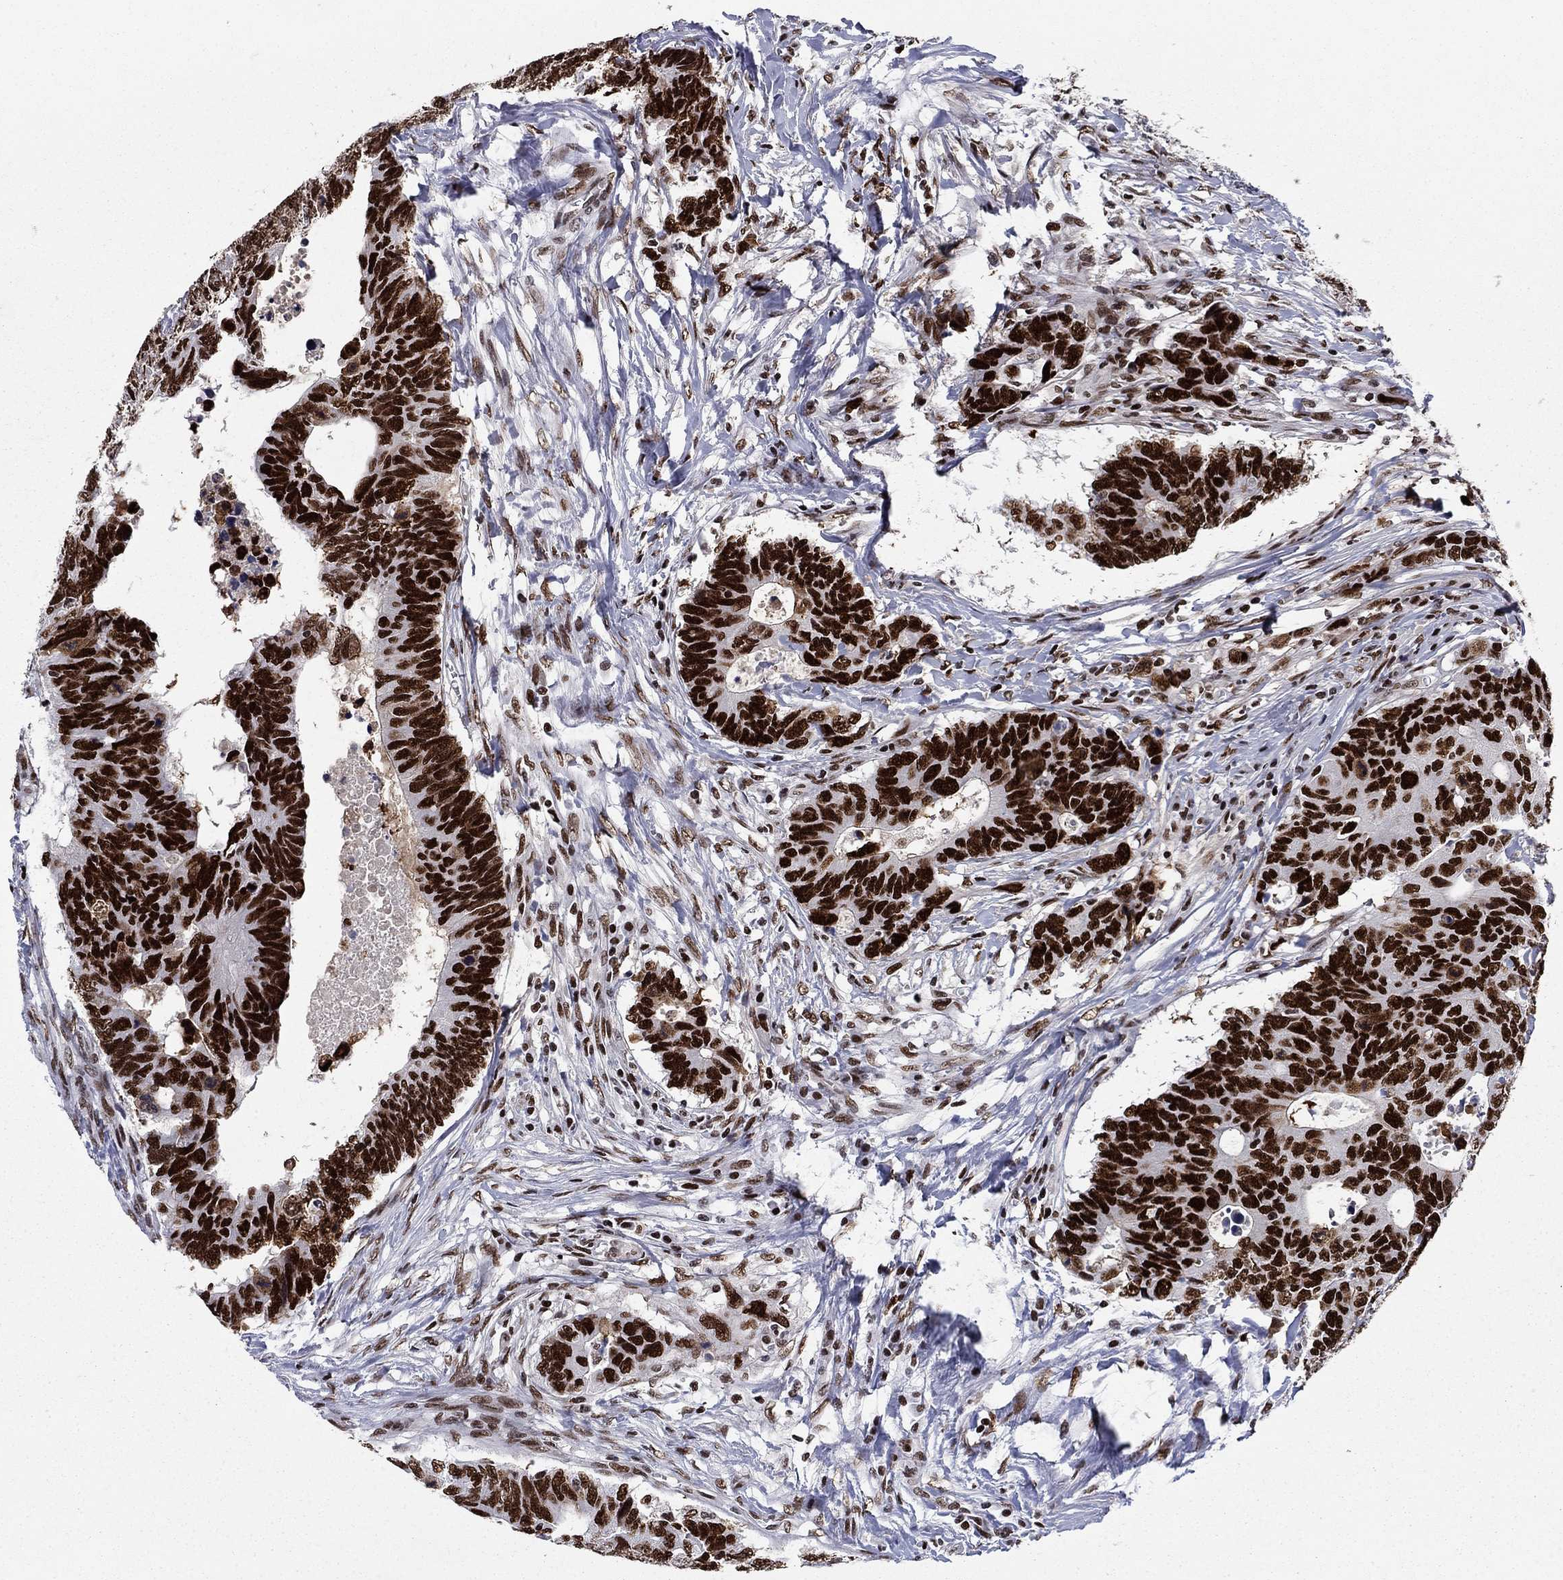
{"staining": {"intensity": "strong", "quantity": ">75%", "location": "nuclear"}, "tissue": "colorectal cancer", "cell_type": "Tumor cells", "image_type": "cancer", "snomed": [{"axis": "morphology", "description": "Adenocarcinoma, NOS"}, {"axis": "topography", "description": "Colon"}], "caption": "A high-resolution histopathology image shows IHC staining of colorectal cancer, which reveals strong nuclear positivity in about >75% of tumor cells.", "gene": "RPRD1B", "patient": {"sex": "female", "age": 77}}